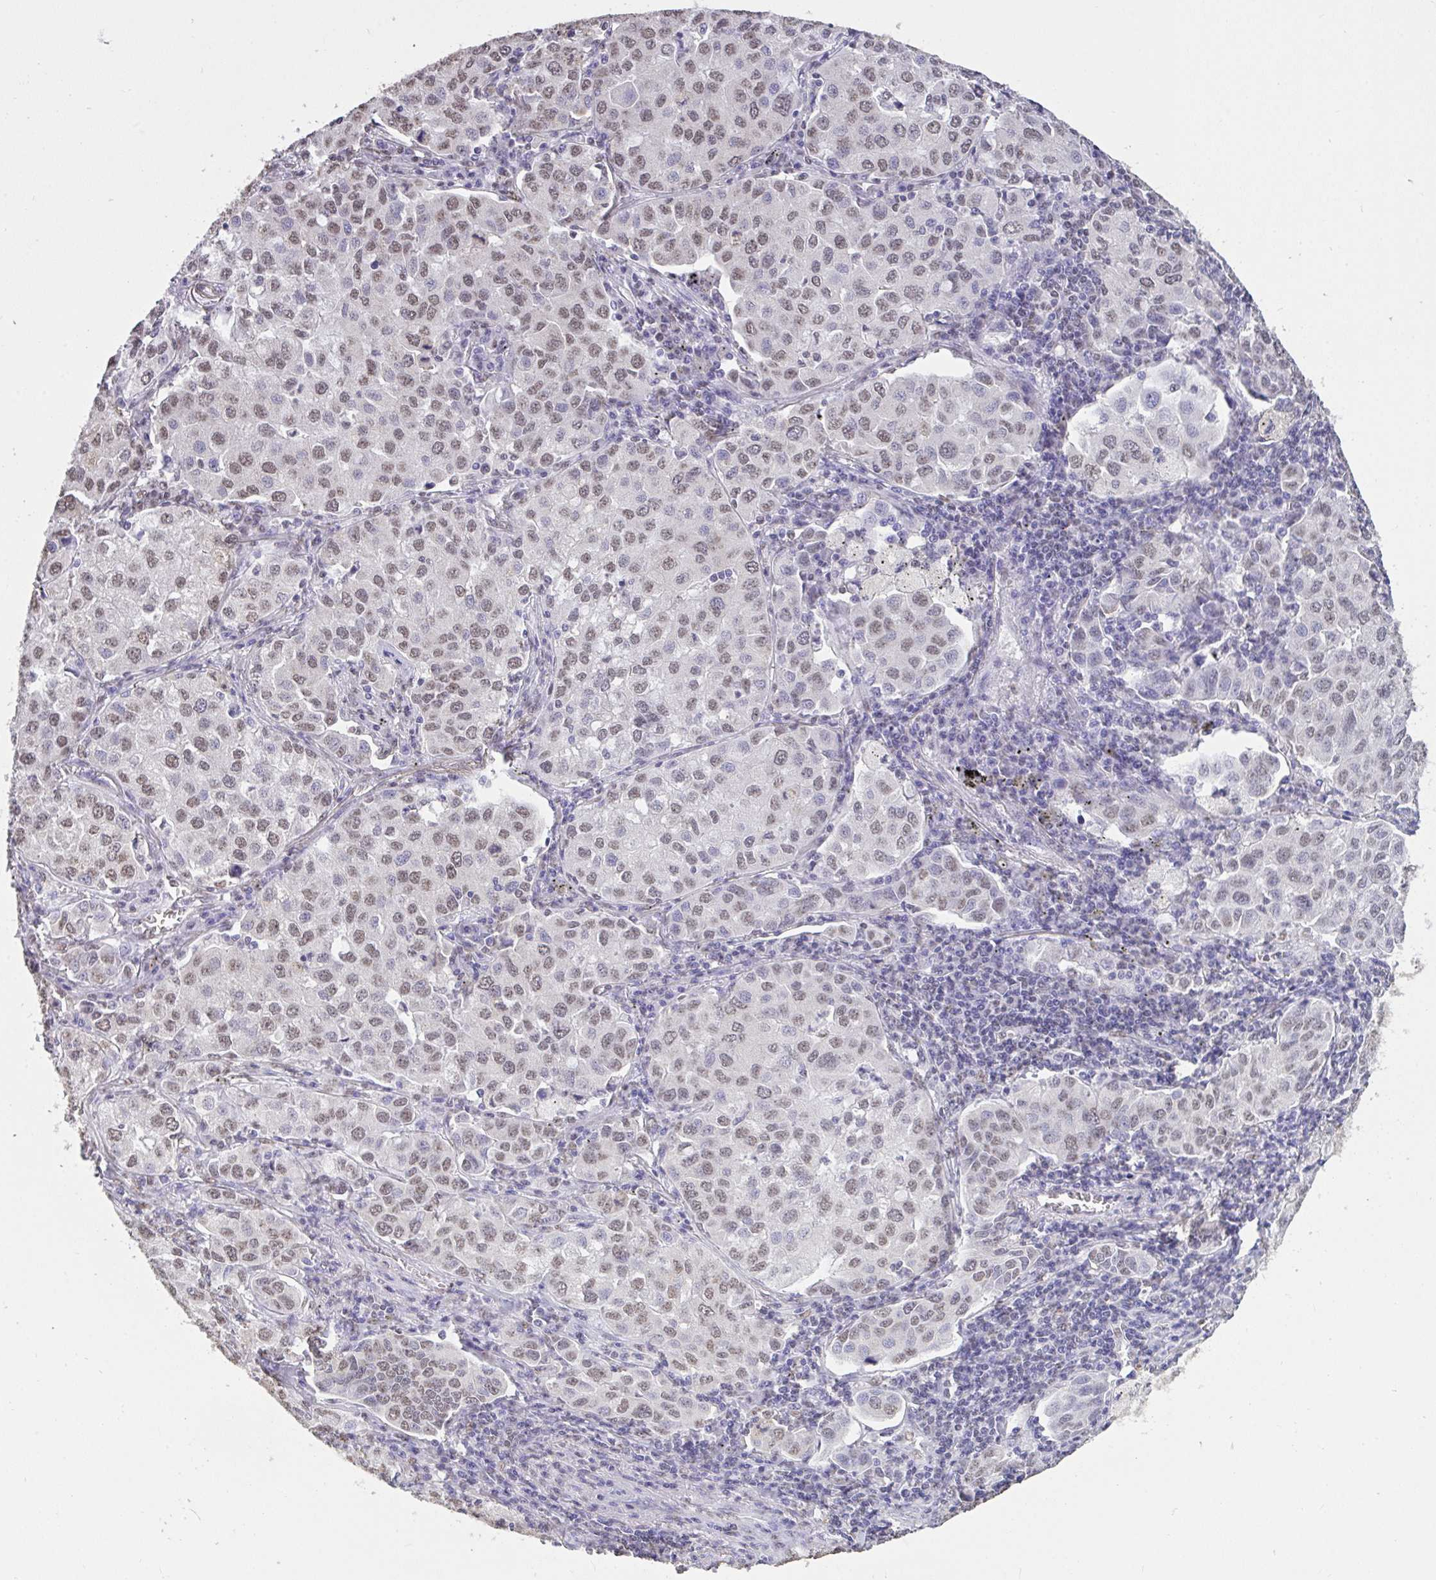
{"staining": {"intensity": "weak", "quantity": "25%-75%", "location": "nuclear"}, "tissue": "lung cancer", "cell_type": "Tumor cells", "image_type": "cancer", "snomed": [{"axis": "morphology", "description": "Adenocarcinoma, NOS"}, {"axis": "morphology", "description": "Adenocarcinoma, metastatic, NOS"}, {"axis": "topography", "description": "Lymph node"}, {"axis": "topography", "description": "Lung"}], "caption": "DAB immunohistochemical staining of lung adenocarcinoma demonstrates weak nuclear protein positivity in about 25%-75% of tumor cells.", "gene": "SEMA6B", "patient": {"sex": "female", "age": 65}}